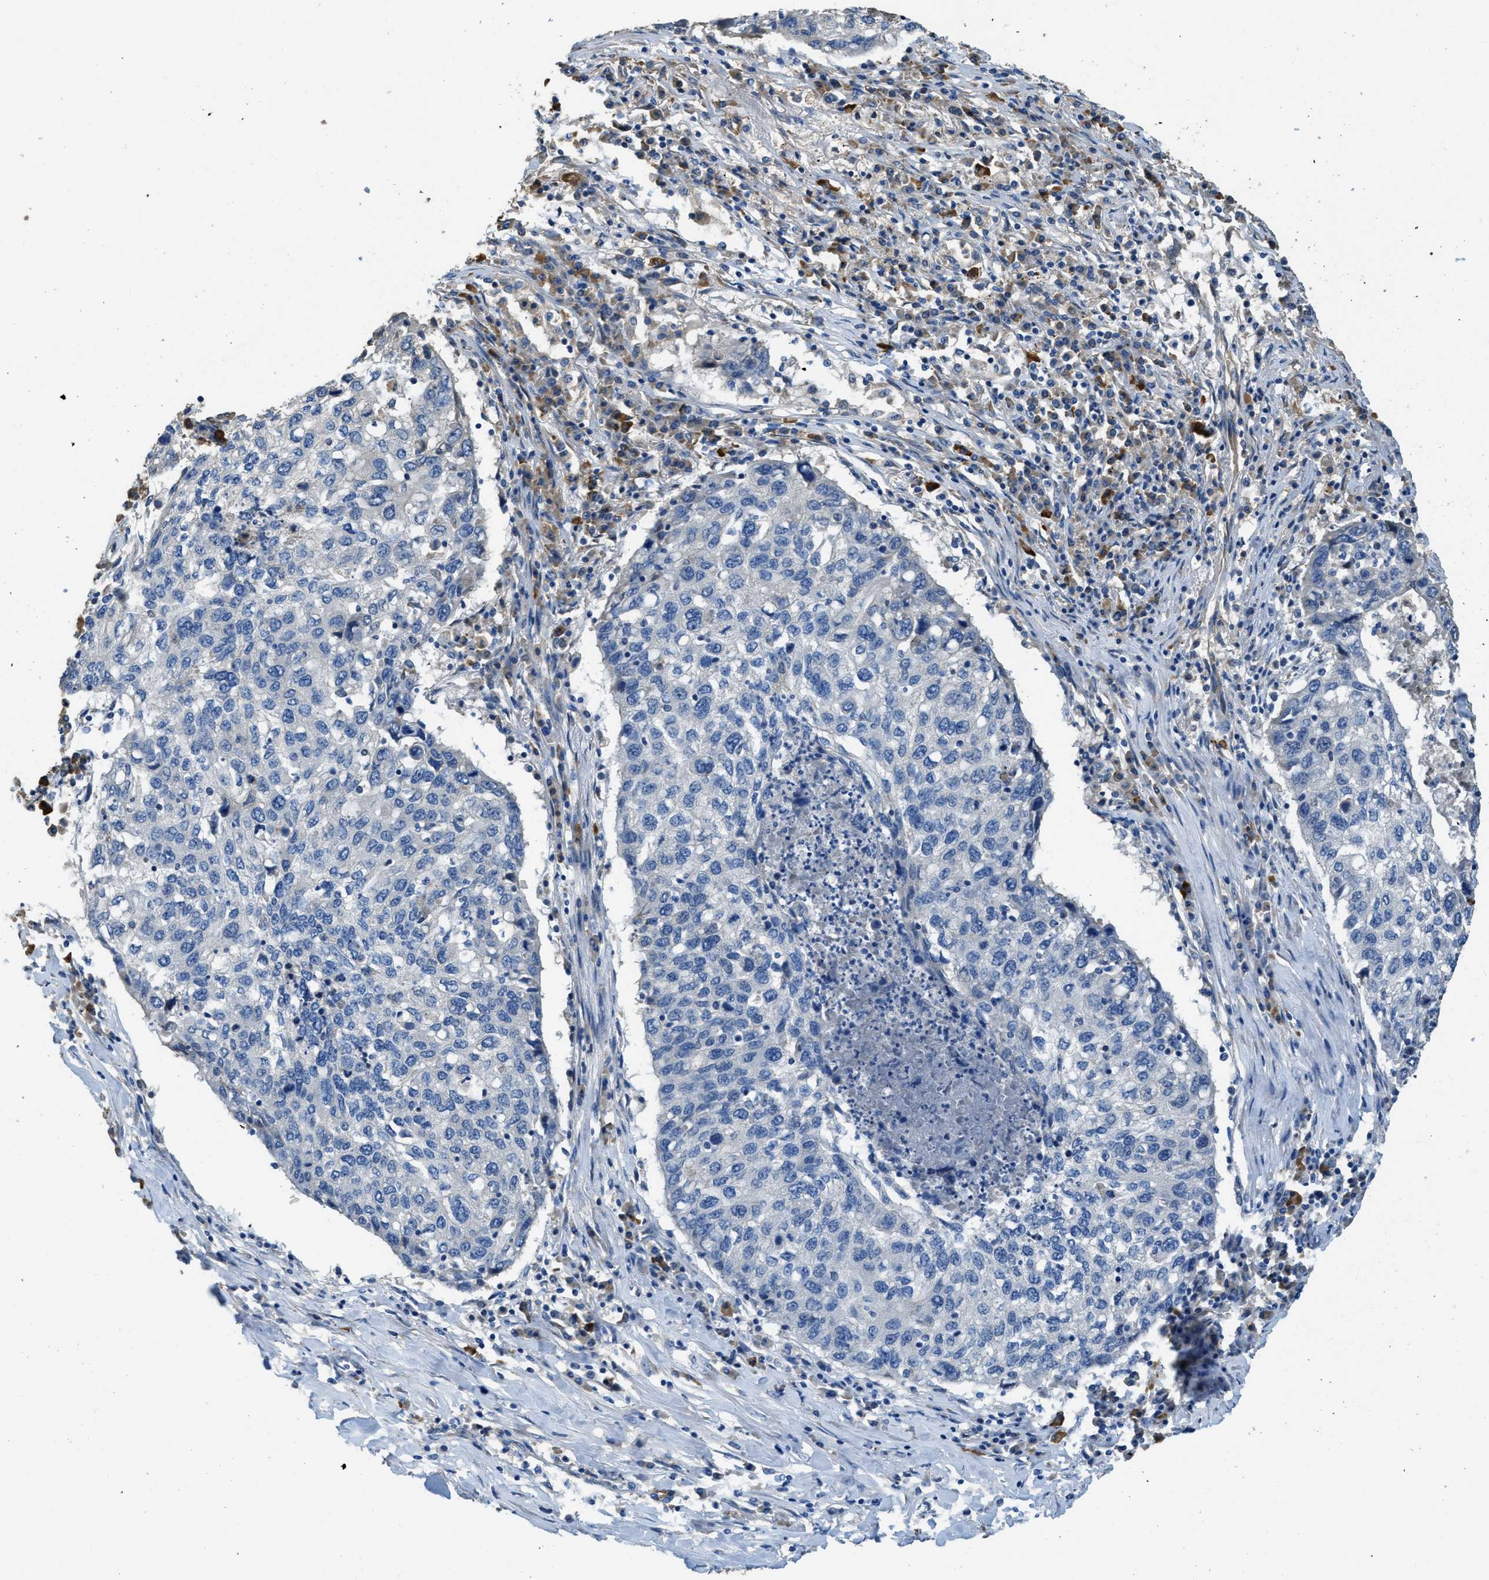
{"staining": {"intensity": "negative", "quantity": "none", "location": "none"}, "tissue": "lung cancer", "cell_type": "Tumor cells", "image_type": "cancer", "snomed": [{"axis": "morphology", "description": "Squamous cell carcinoma, NOS"}, {"axis": "topography", "description": "Lung"}], "caption": "This is a image of immunohistochemistry staining of squamous cell carcinoma (lung), which shows no staining in tumor cells.", "gene": "RIPK2", "patient": {"sex": "female", "age": 63}}